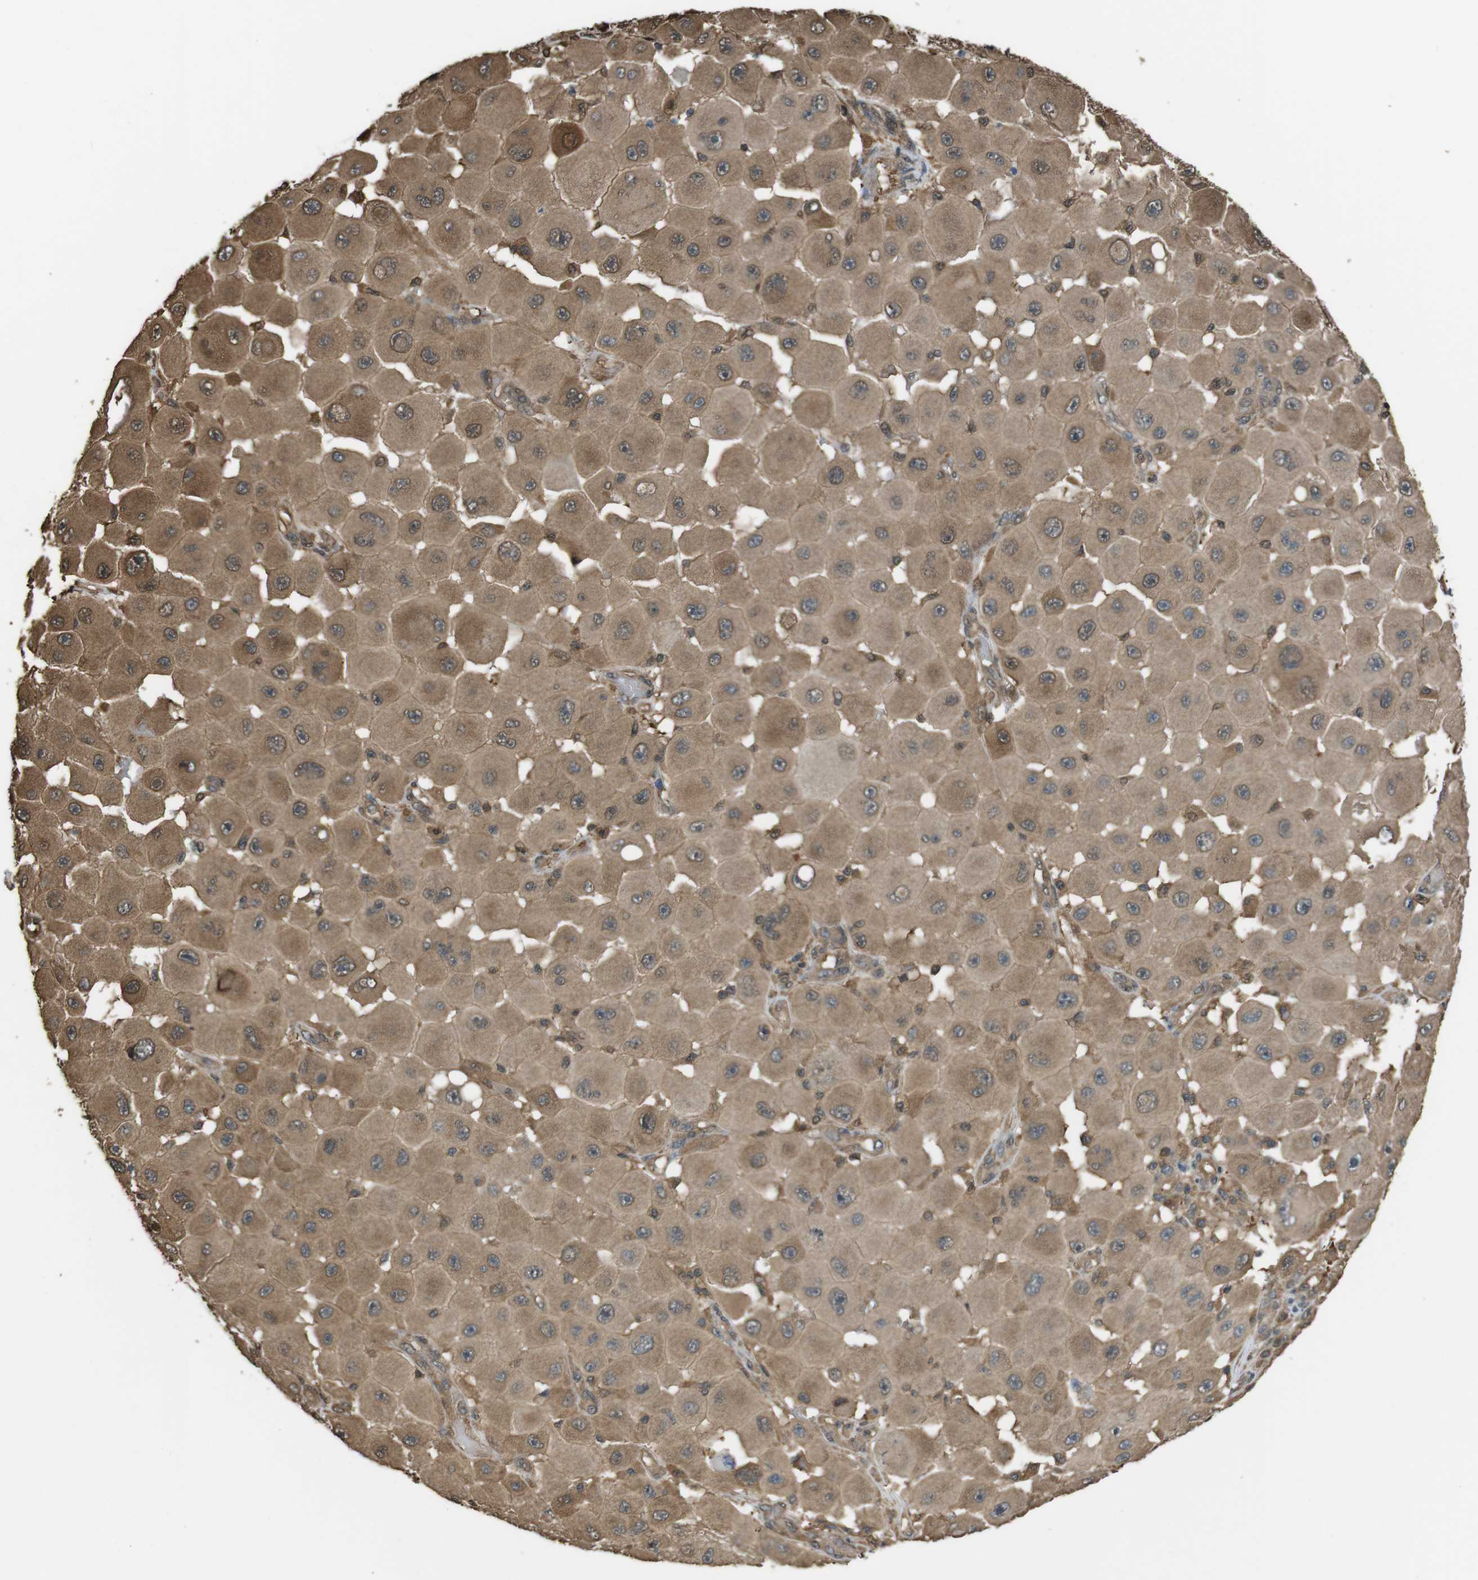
{"staining": {"intensity": "moderate", "quantity": ">75%", "location": "cytoplasmic/membranous"}, "tissue": "melanoma", "cell_type": "Tumor cells", "image_type": "cancer", "snomed": [{"axis": "morphology", "description": "Malignant melanoma, NOS"}, {"axis": "topography", "description": "Skin"}], "caption": "DAB immunohistochemical staining of human melanoma exhibits moderate cytoplasmic/membranous protein expression in approximately >75% of tumor cells.", "gene": "ARHGDIA", "patient": {"sex": "female", "age": 81}}